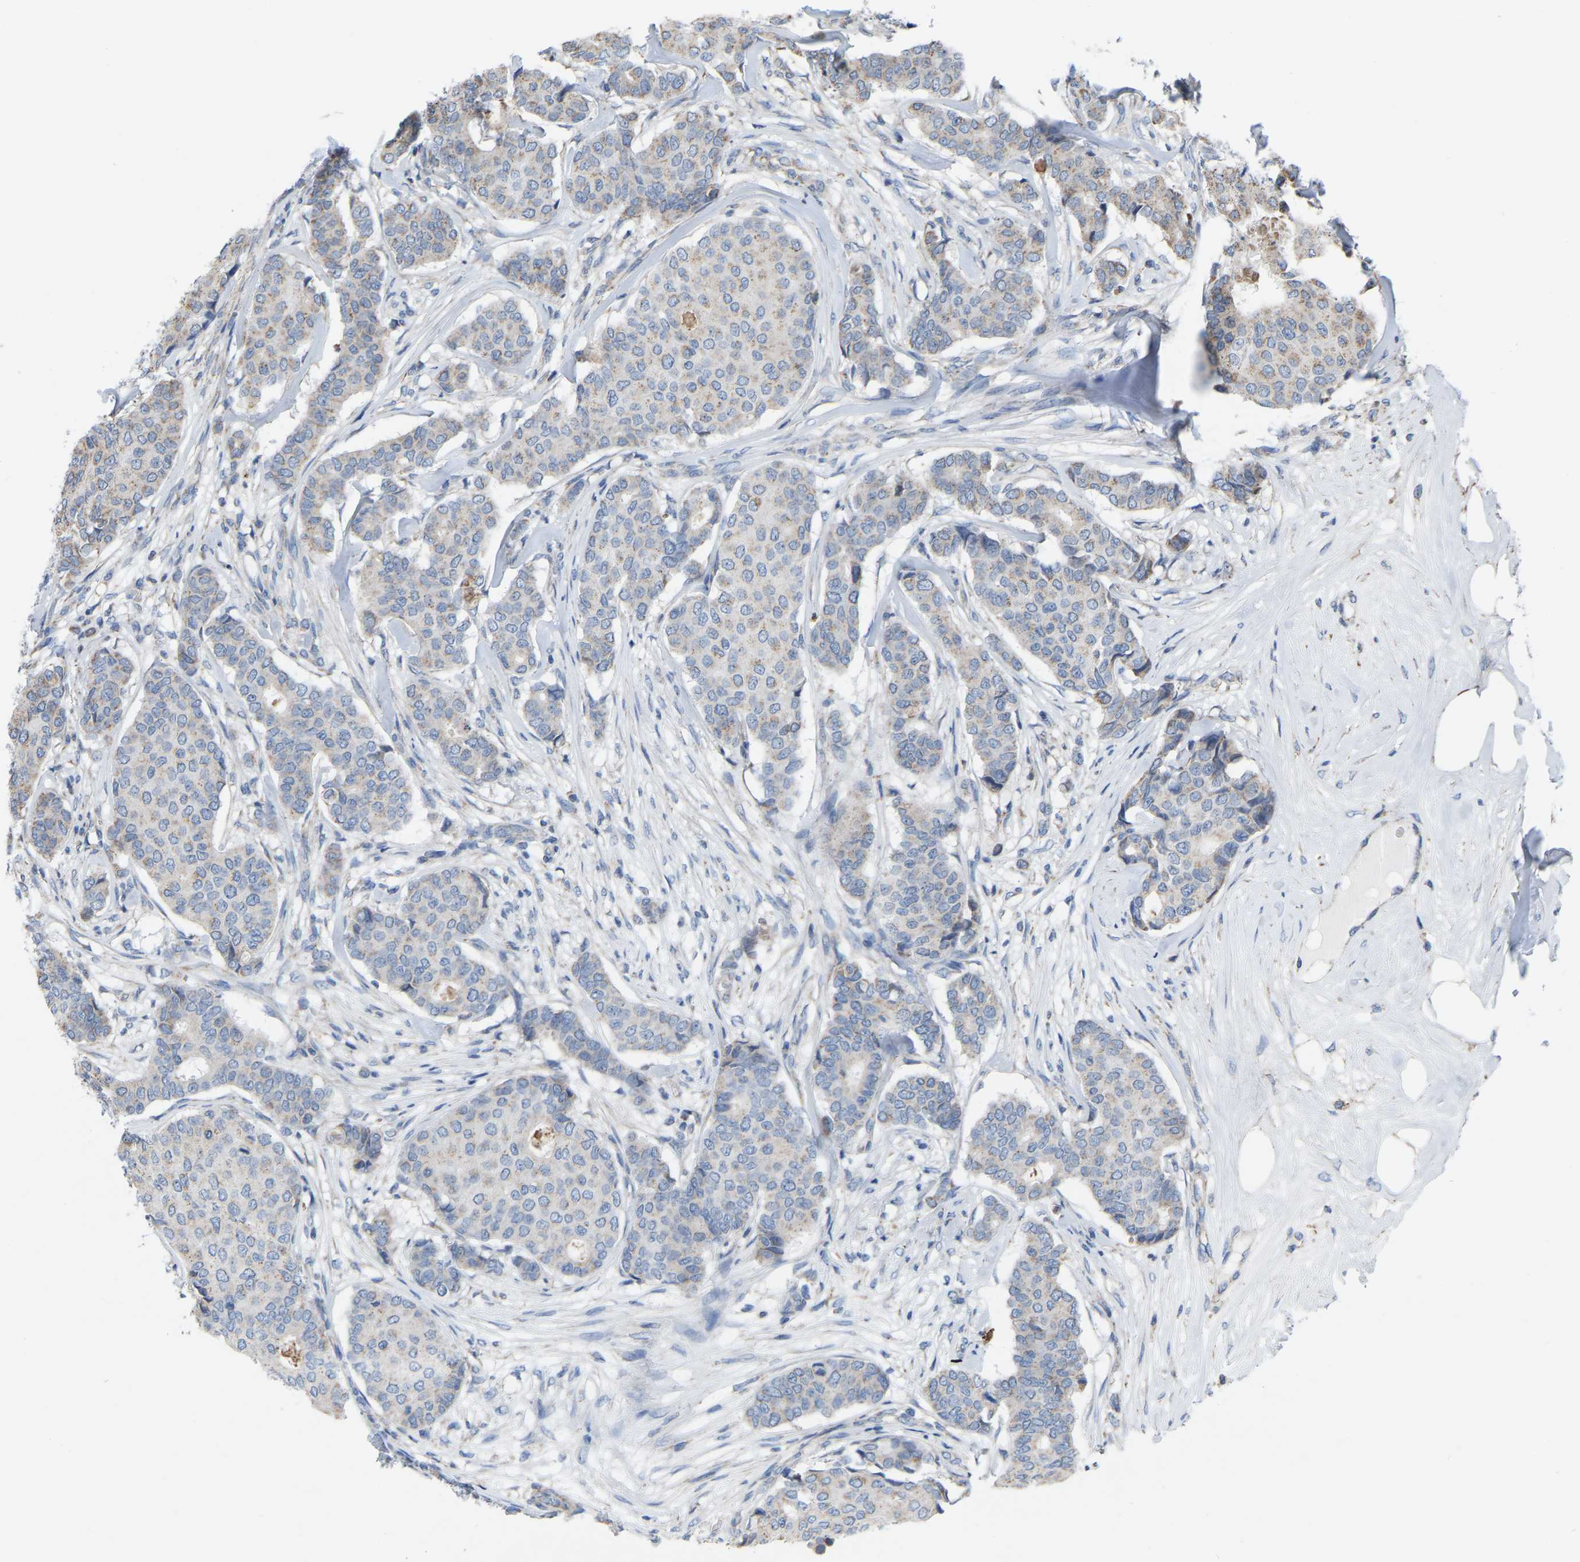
{"staining": {"intensity": "weak", "quantity": "<25%", "location": "cytoplasmic/membranous"}, "tissue": "breast cancer", "cell_type": "Tumor cells", "image_type": "cancer", "snomed": [{"axis": "morphology", "description": "Duct carcinoma"}, {"axis": "topography", "description": "Breast"}], "caption": "Protein analysis of breast intraductal carcinoma demonstrates no significant staining in tumor cells.", "gene": "BCL10", "patient": {"sex": "female", "age": 75}}